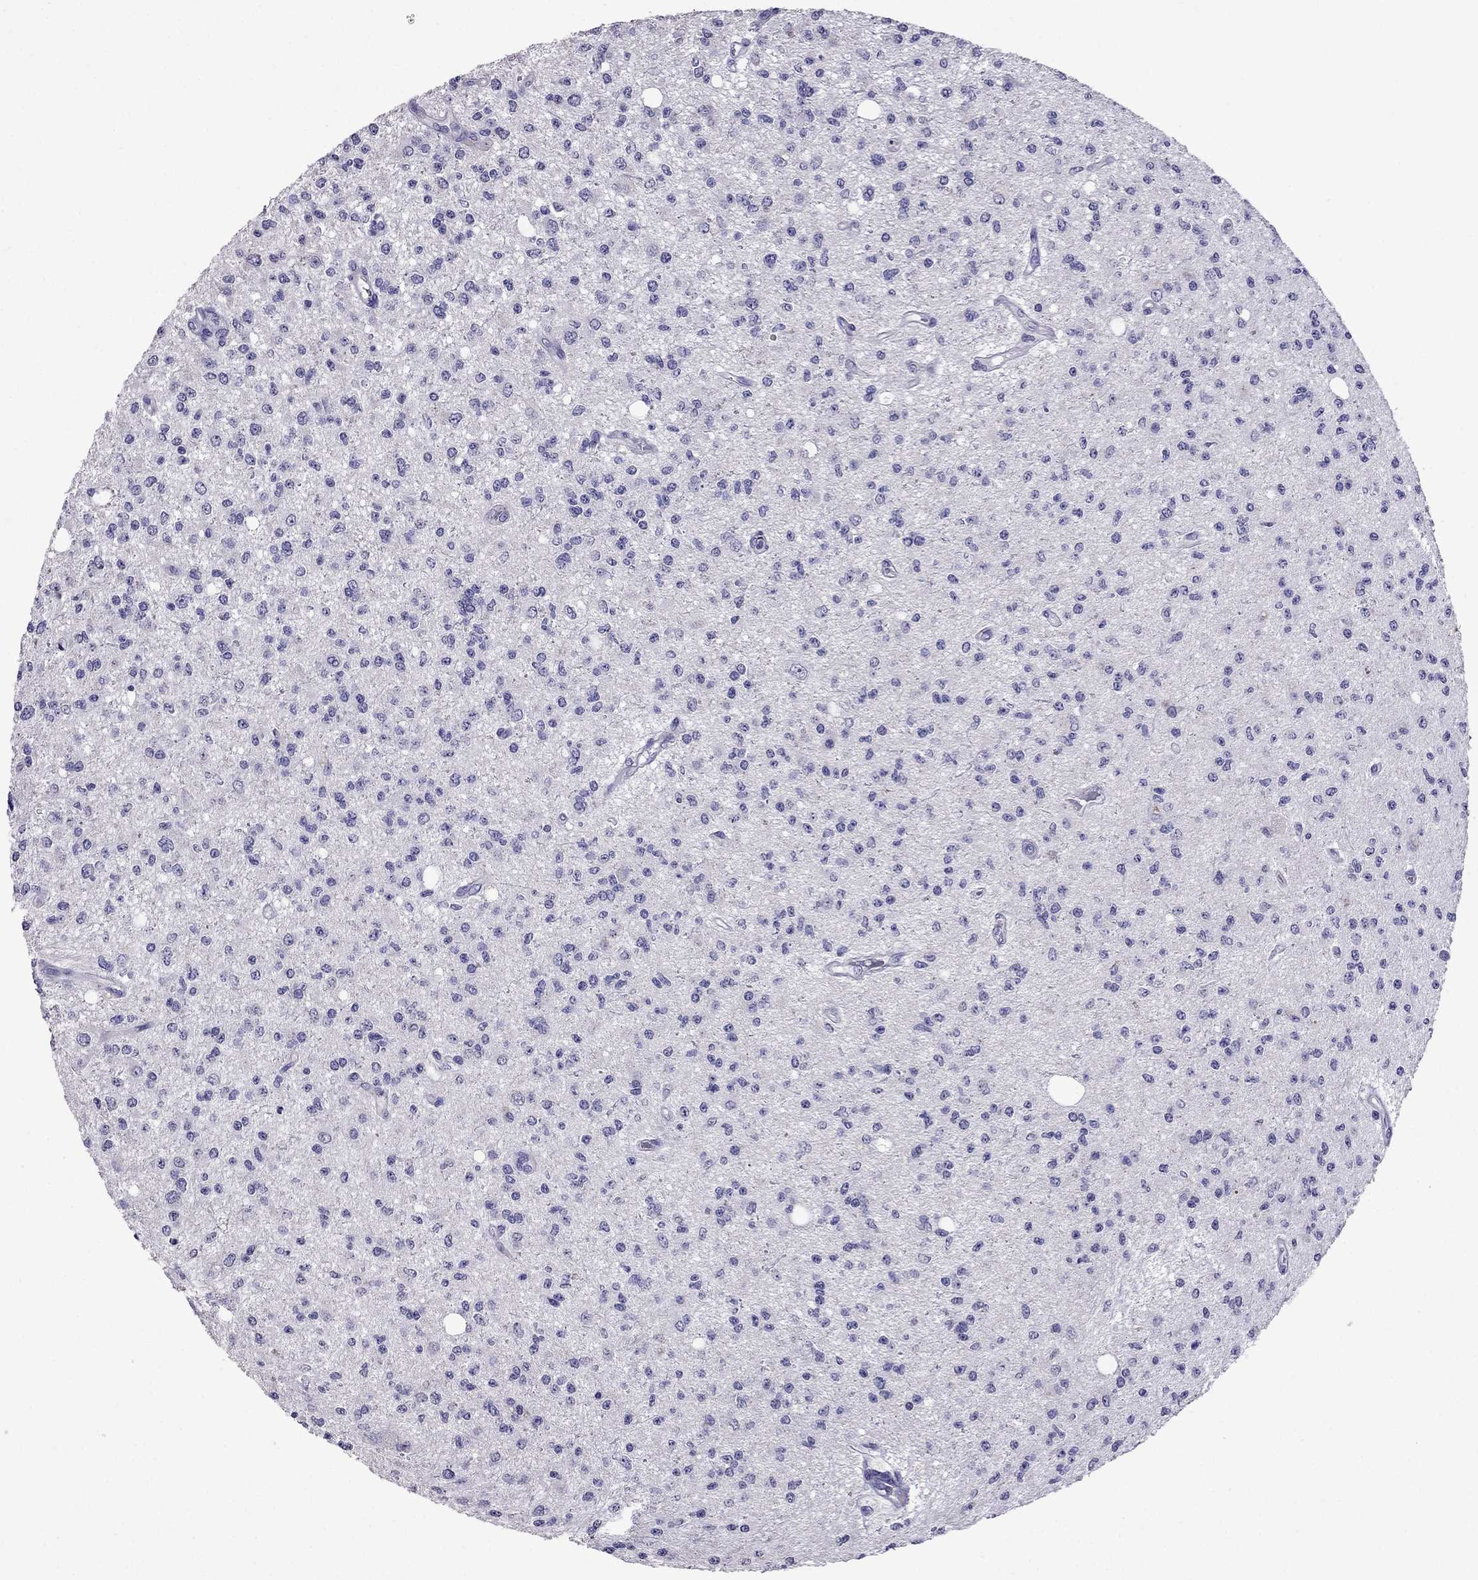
{"staining": {"intensity": "negative", "quantity": "none", "location": "none"}, "tissue": "glioma", "cell_type": "Tumor cells", "image_type": "cancer", "snomed": [{"axis": "morphology", "description": "Glioma, malignant, Low grade"}, {"axis": "topography", "description": "Brain"}], "caption": "A high-resolution photomicrograph shows immunohistochemistry staining of low-grade glioma (malignant), which reveals no significant staining in tumor cells.", "gene": "OXCT2", "patient": {"sex": "male", "age": 67}}